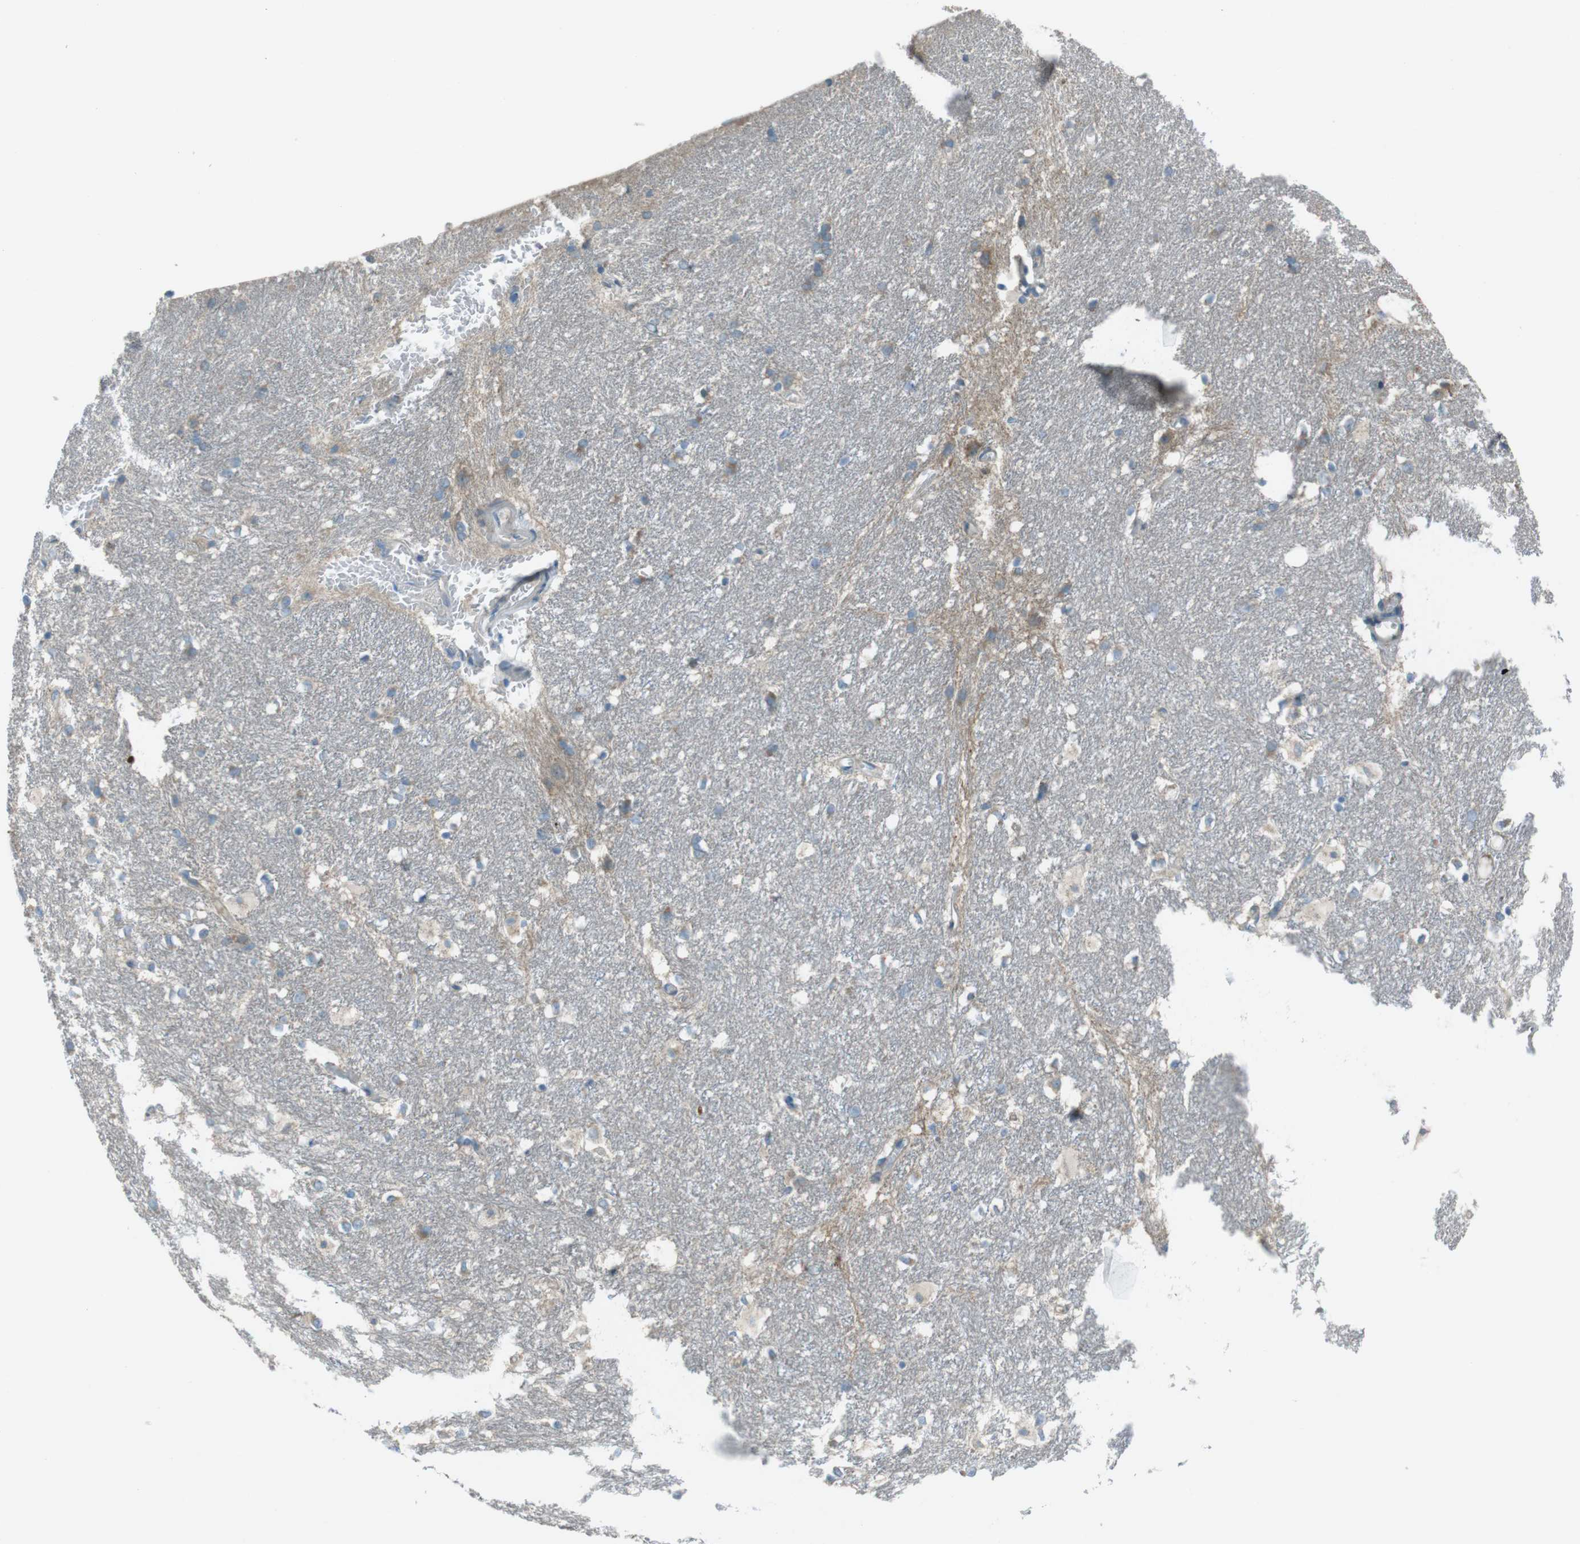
{"staining": {"intensity": "negative", "quantity": "none", "location": "none"}, "tissue": "hippocampus", "cell_type": "Glial cells", "image_type": "normal", "snomed": [{"axis": "morphology", "description": "Normal tissue, NOS"}, {"axis": "topography", "description": "Hippocampus"}], "caption": "An IHC micrograph of unremarkable hippocampus is shown. There is no staining in glial cells of hippocampus. Nuclei are stained in blue.", "gene": "TMEM41B", "patient": {"sex": "female", "age": 19}}